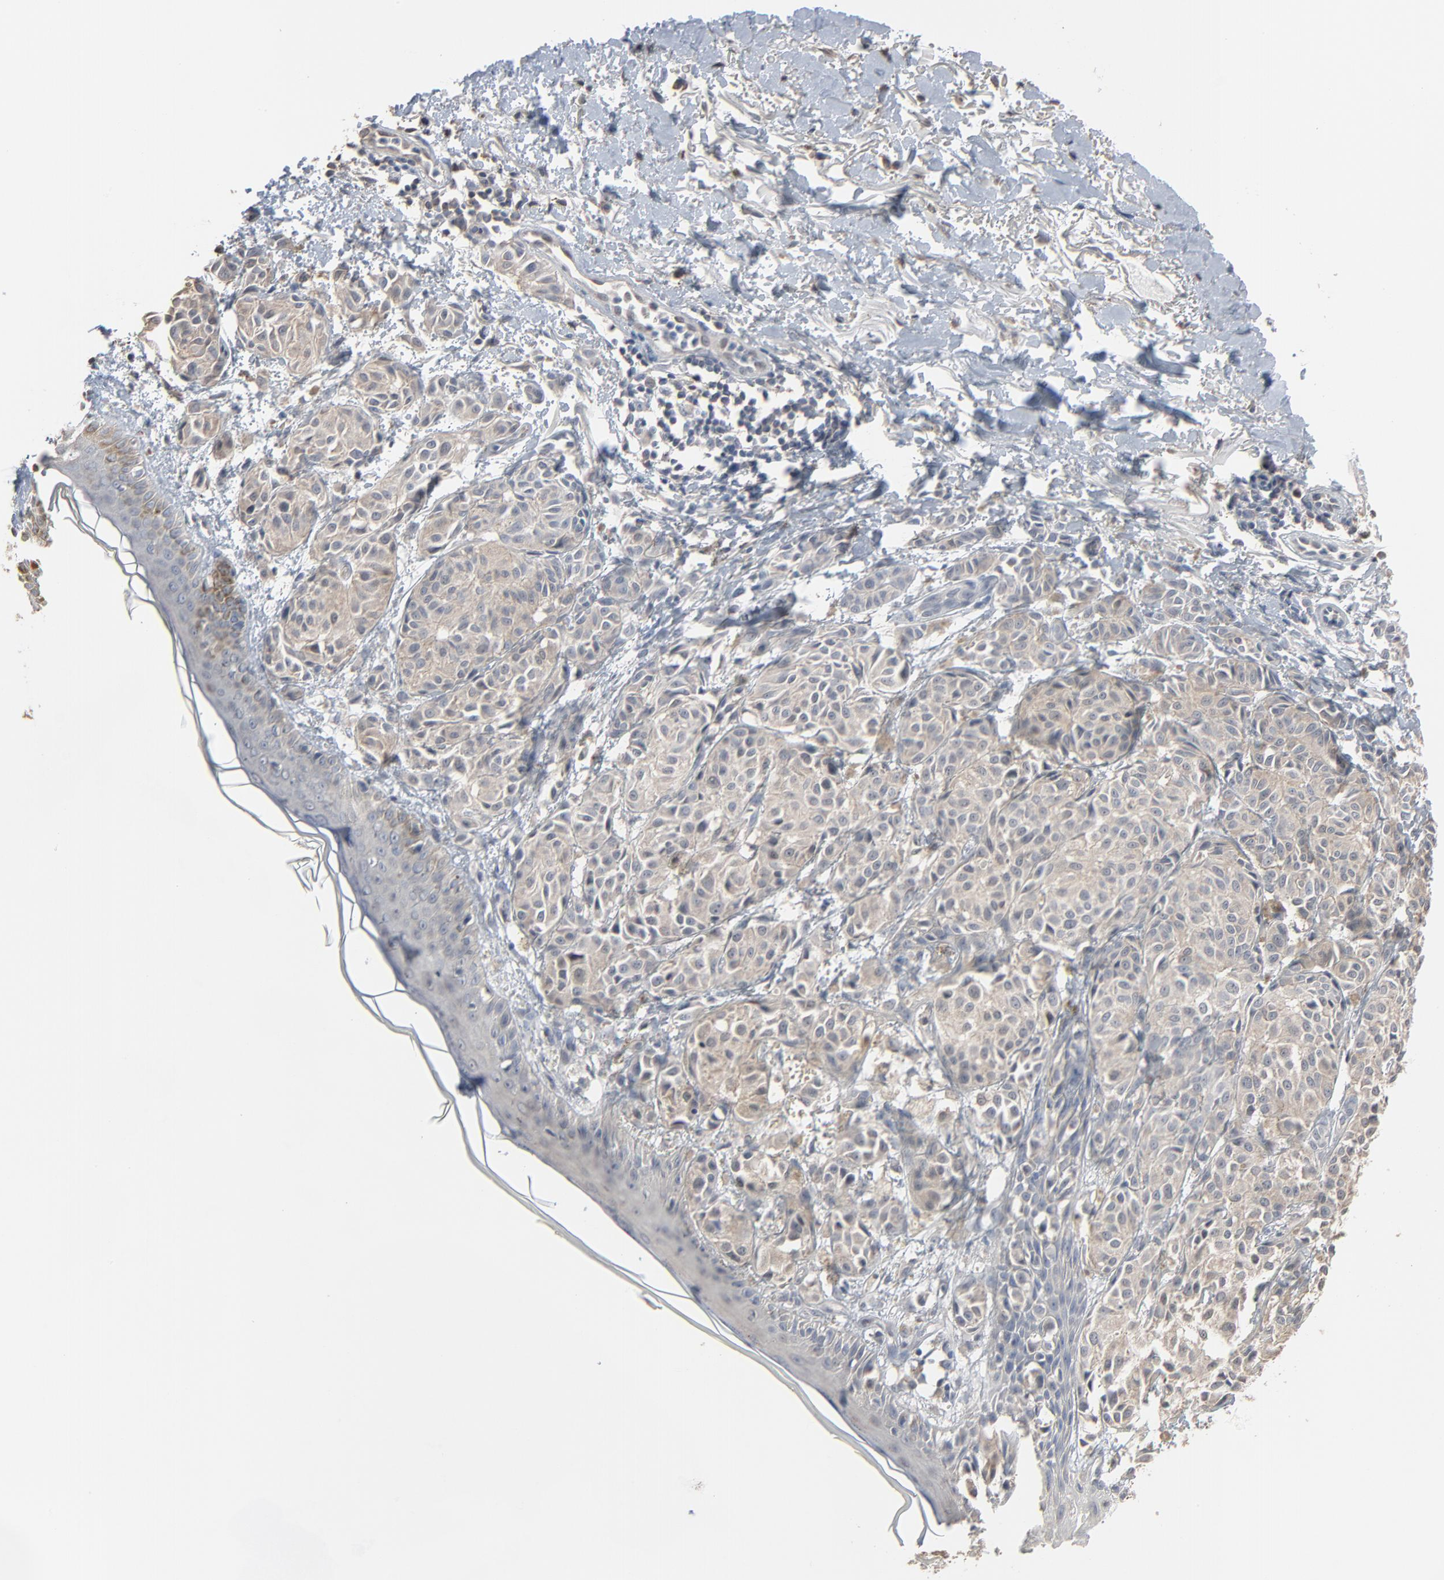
{"staining": {"intensity": "weak", "quantity": ">75%", "location": "cytoplasmic/membranous"}, "tissue": "melanoma", "cell_type": "Tumor cells", "image_type": "cancer", "snomed": [{"axis": "morphology", "description": "Malignant melanoma, NOS"}, {"axis": "topography", "description": "Skin"}], "caption": "Immunohistochemical staining of malignant melanoma reveals low levels of weak cytoplasmic/membranous positivity in about >75% of tumor cells.", "gene": "CCT5", "patient": {"sex": "male", "age": 76}}